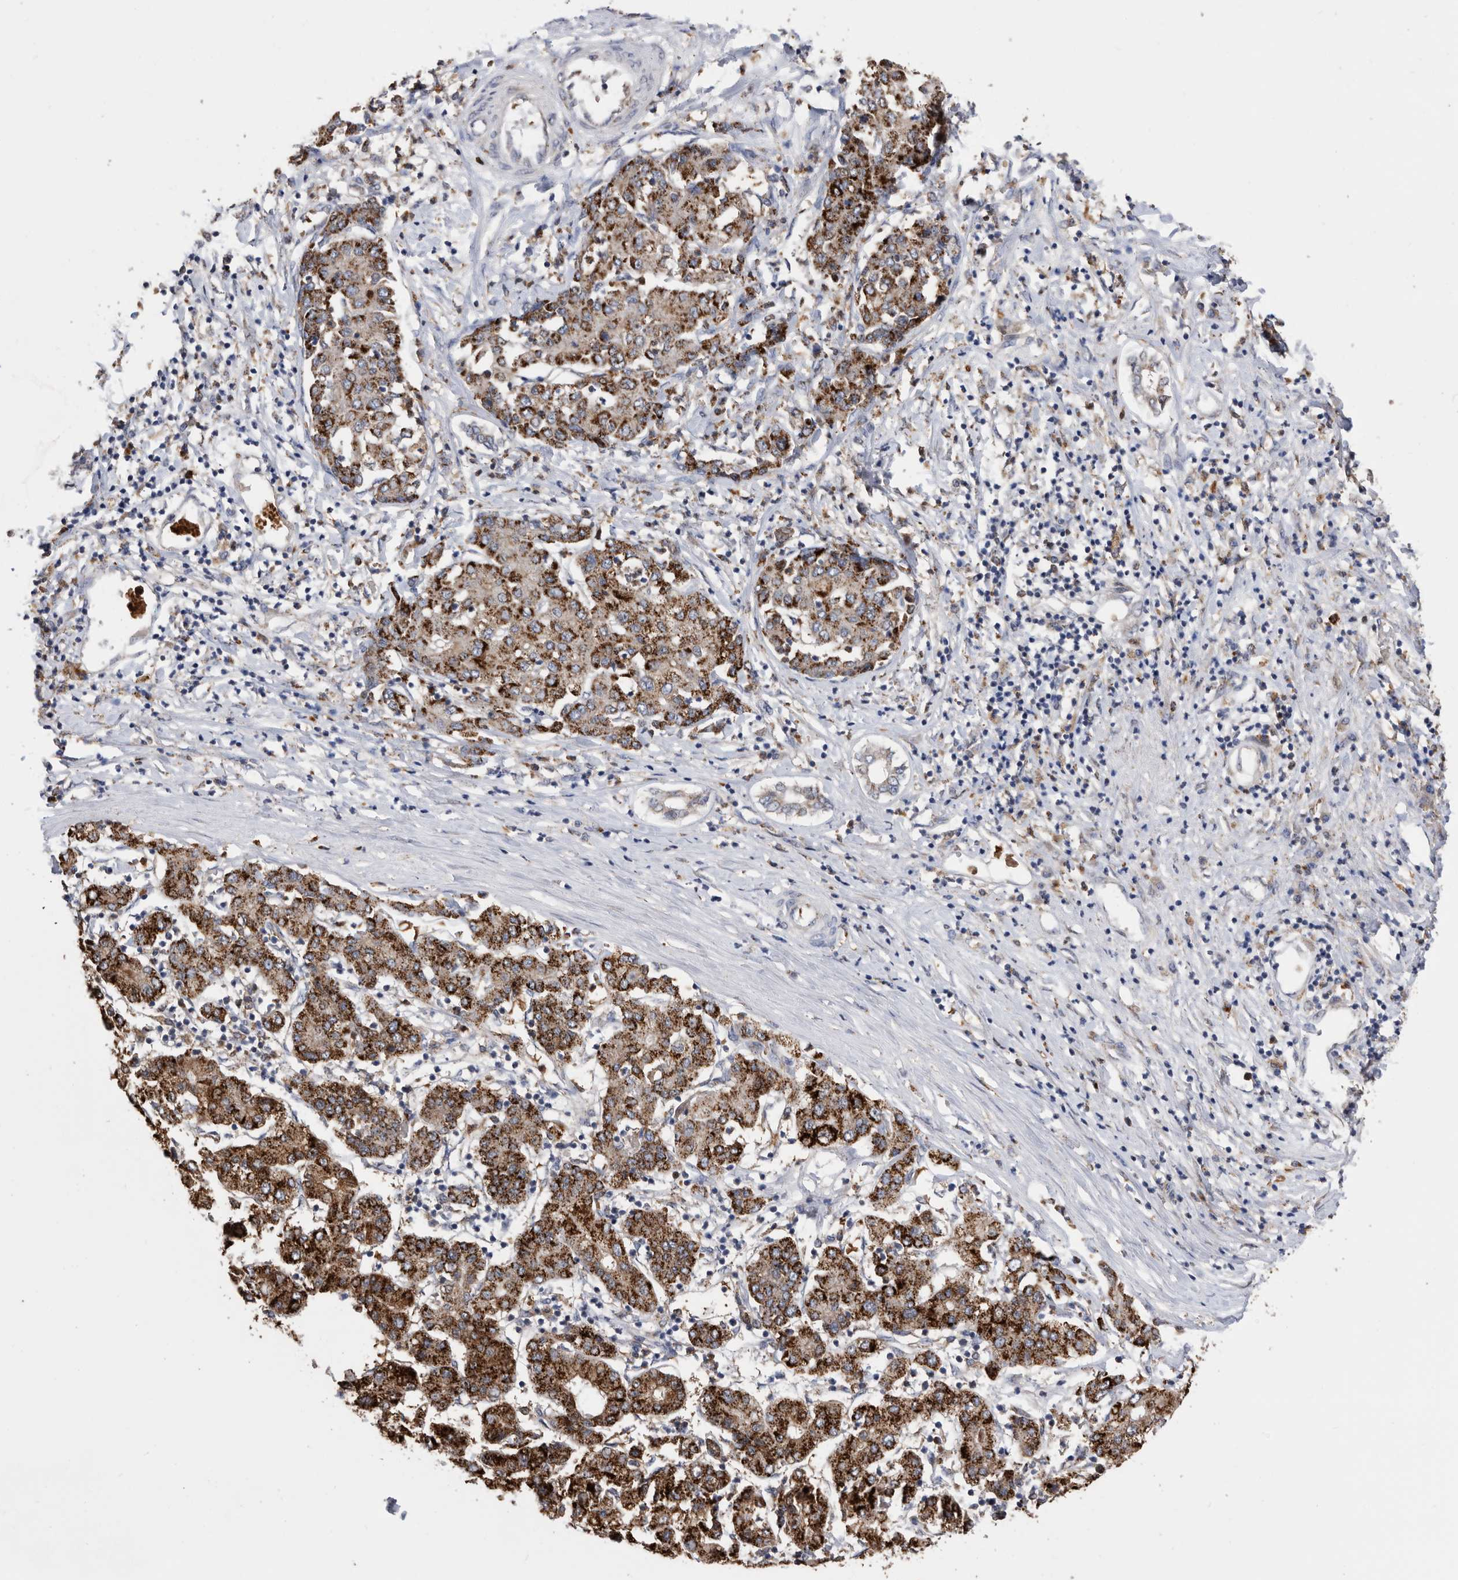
{"staining": {"intensity": "strong", "quantity": ">75%", "location": "cytoplasmic/membranous"}, "tissue": "liver cancer", "cell_type": "Tumor cells", "image_type": "cancer", "snomed": [{"axis": "morphology", "description": "Carcinoma, Hepatocellular, NOS"}, {"axis": "topography", "description": "Liver"}], "caption": "Immunohistochemistry (IHC) of liver cancer (hepatocellular carcinoma) reveals high levels of strong cytoplasmic/membranous staining in about >75% of tumor cells.", "gene": "CRISPLD2", "patient": {"sex": "male", "age": 65}}